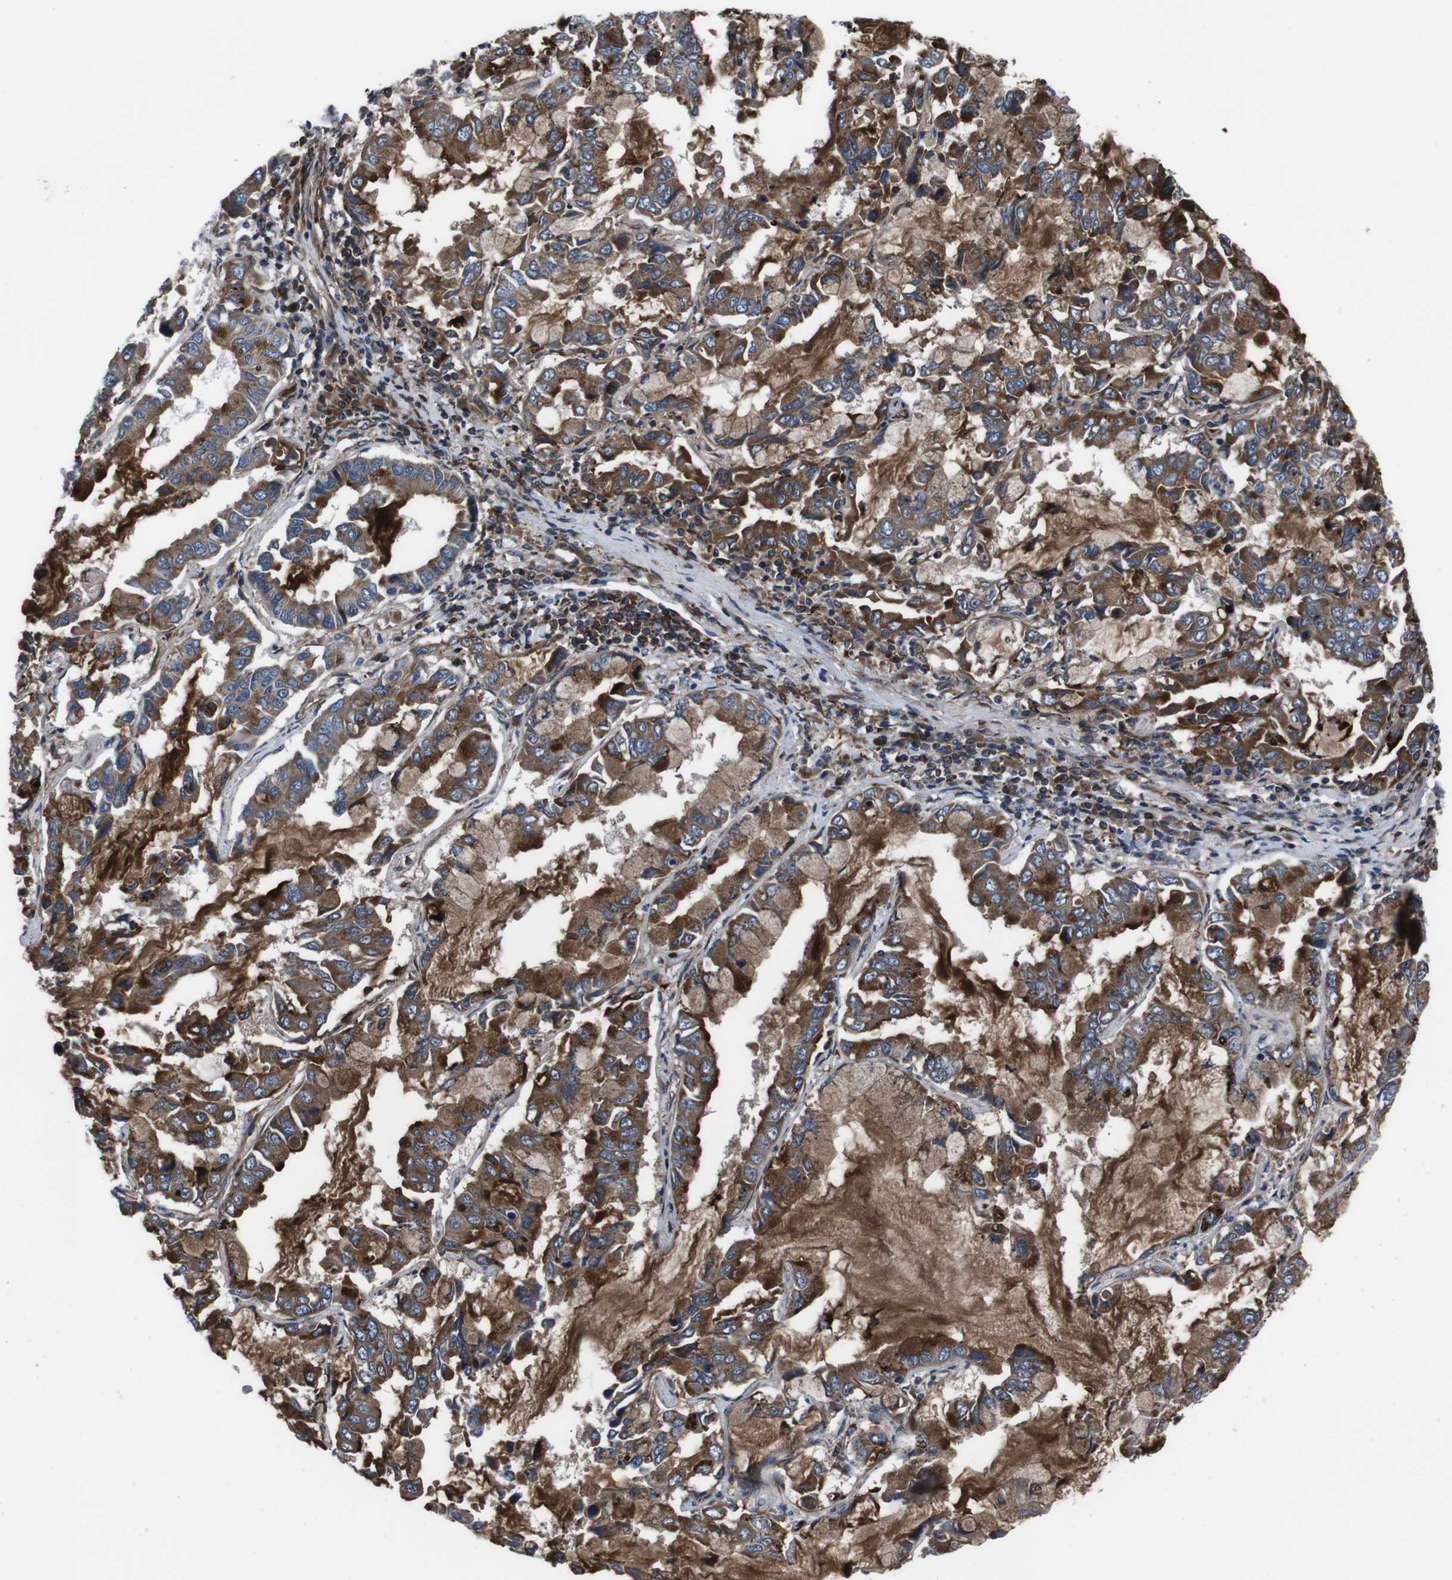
{"staining": {"intensity": "strong", "quantity": ">75%", "location": "cytoplasmic/membranous"}, "tissue": "lung cancer", "cell_type": "Tumor cells", "image_type": "cancer", "snomed": [{"axis": "morphology", "description": "Adenocarcinoma, NOS"}, {"axis": "topography", "description": "Lung"}], "caption": "There is high levels of strong cytoplasmic/membranous positivity in tumor cells of lung adenocarcinoma, as demonstrated by immunohistochemical staining (brown color).", "gene": "EIF4A2", "patient": {"sex": "male", "age": 64}}